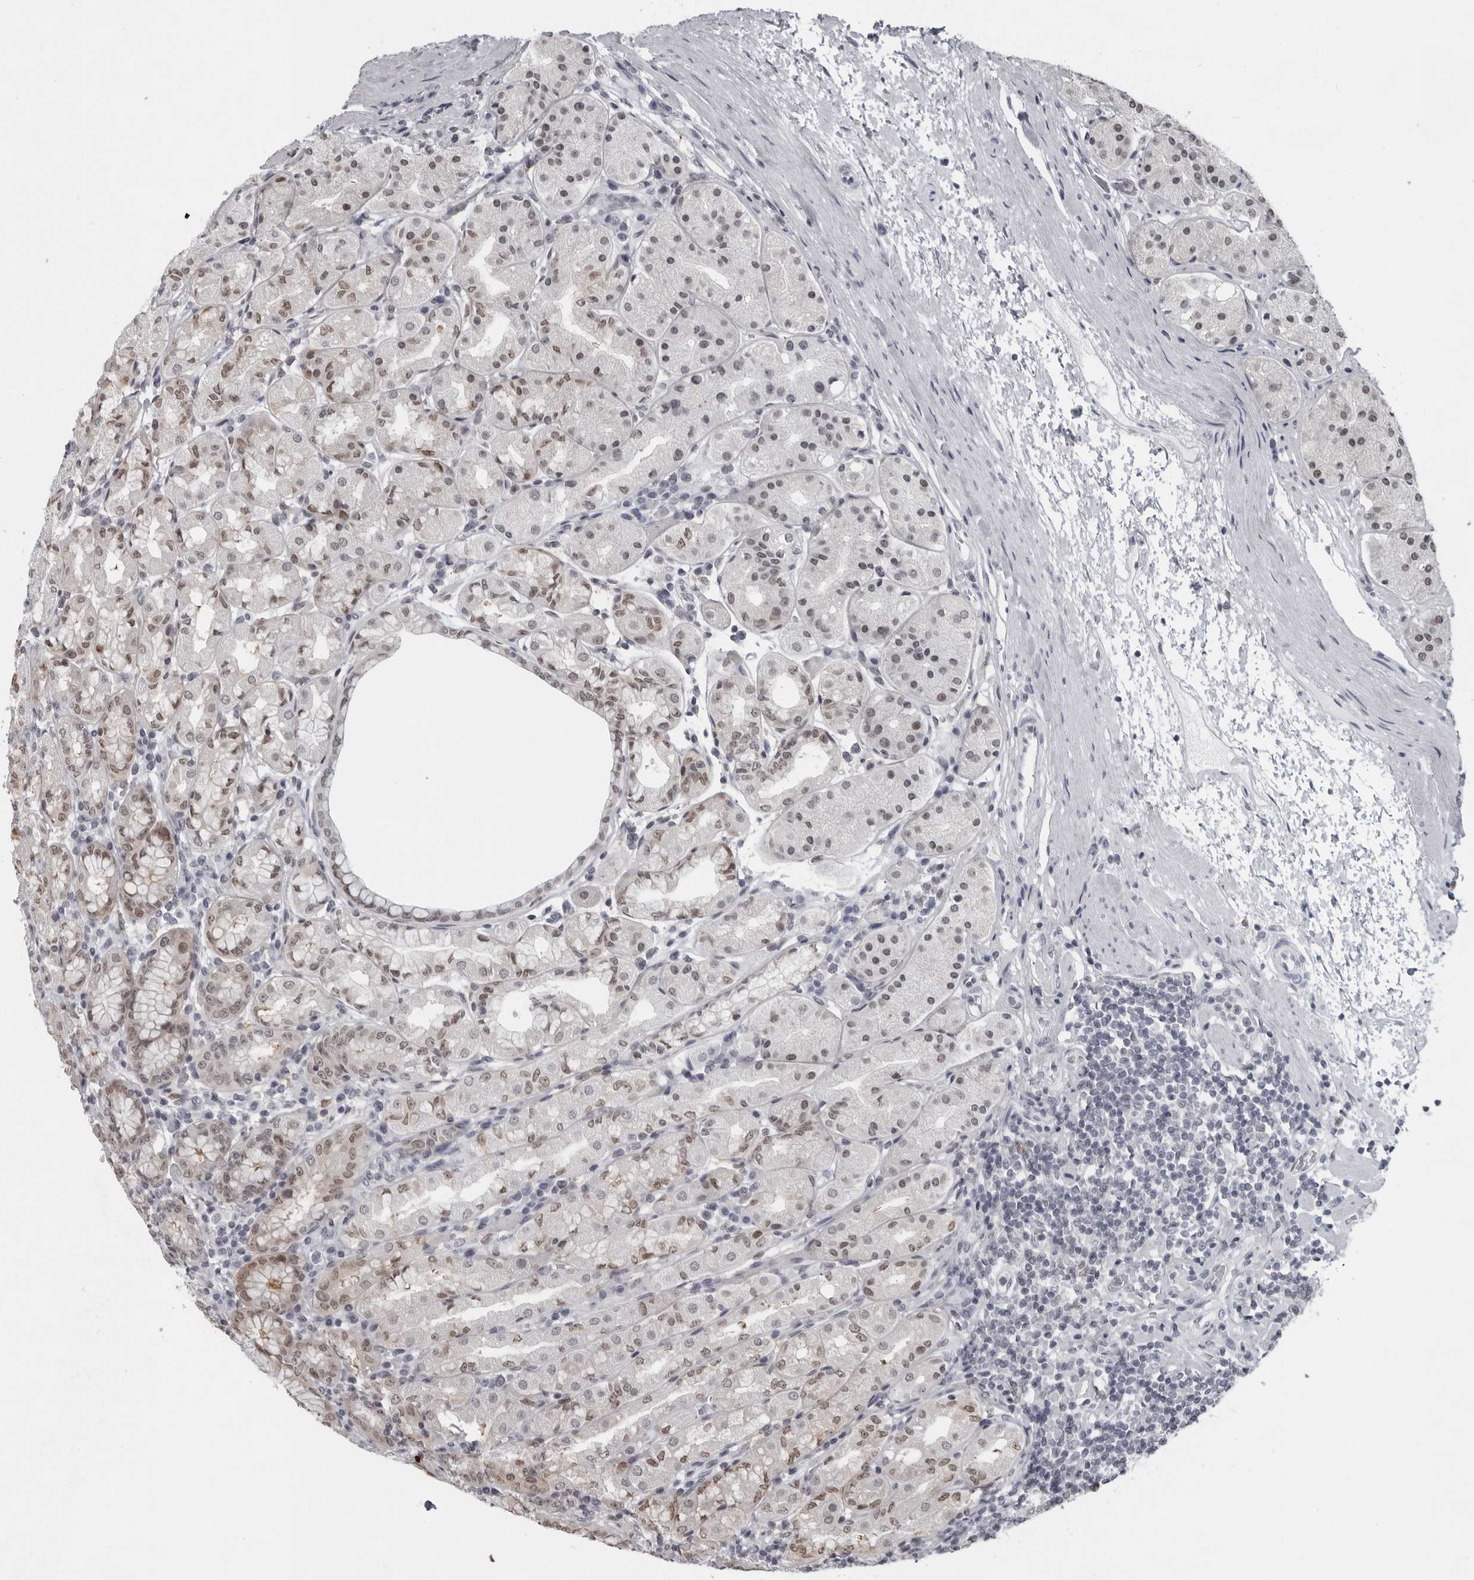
{"staining": {"intensity": "weak", "quantity": "25%-75%", "location": "nuclear"}, "tissue": "stomach", "cell_type": "Glandular cells", "image_type": "normal", "snomed": [{"axis": "morphology", "description": "Normal tissue, NOS"}, {"axis": "topography", "description": "Stomach"}, {"axis": "topography", "description": "Stomach, lower"}], "caption": "Brown immunohistochemical staining in unremarkable stomach reveals weak nuclear staining in about 25%-75% of glandular cells.", "gene": "LZIC", "patient": {"sex": "female", "age": 56}}